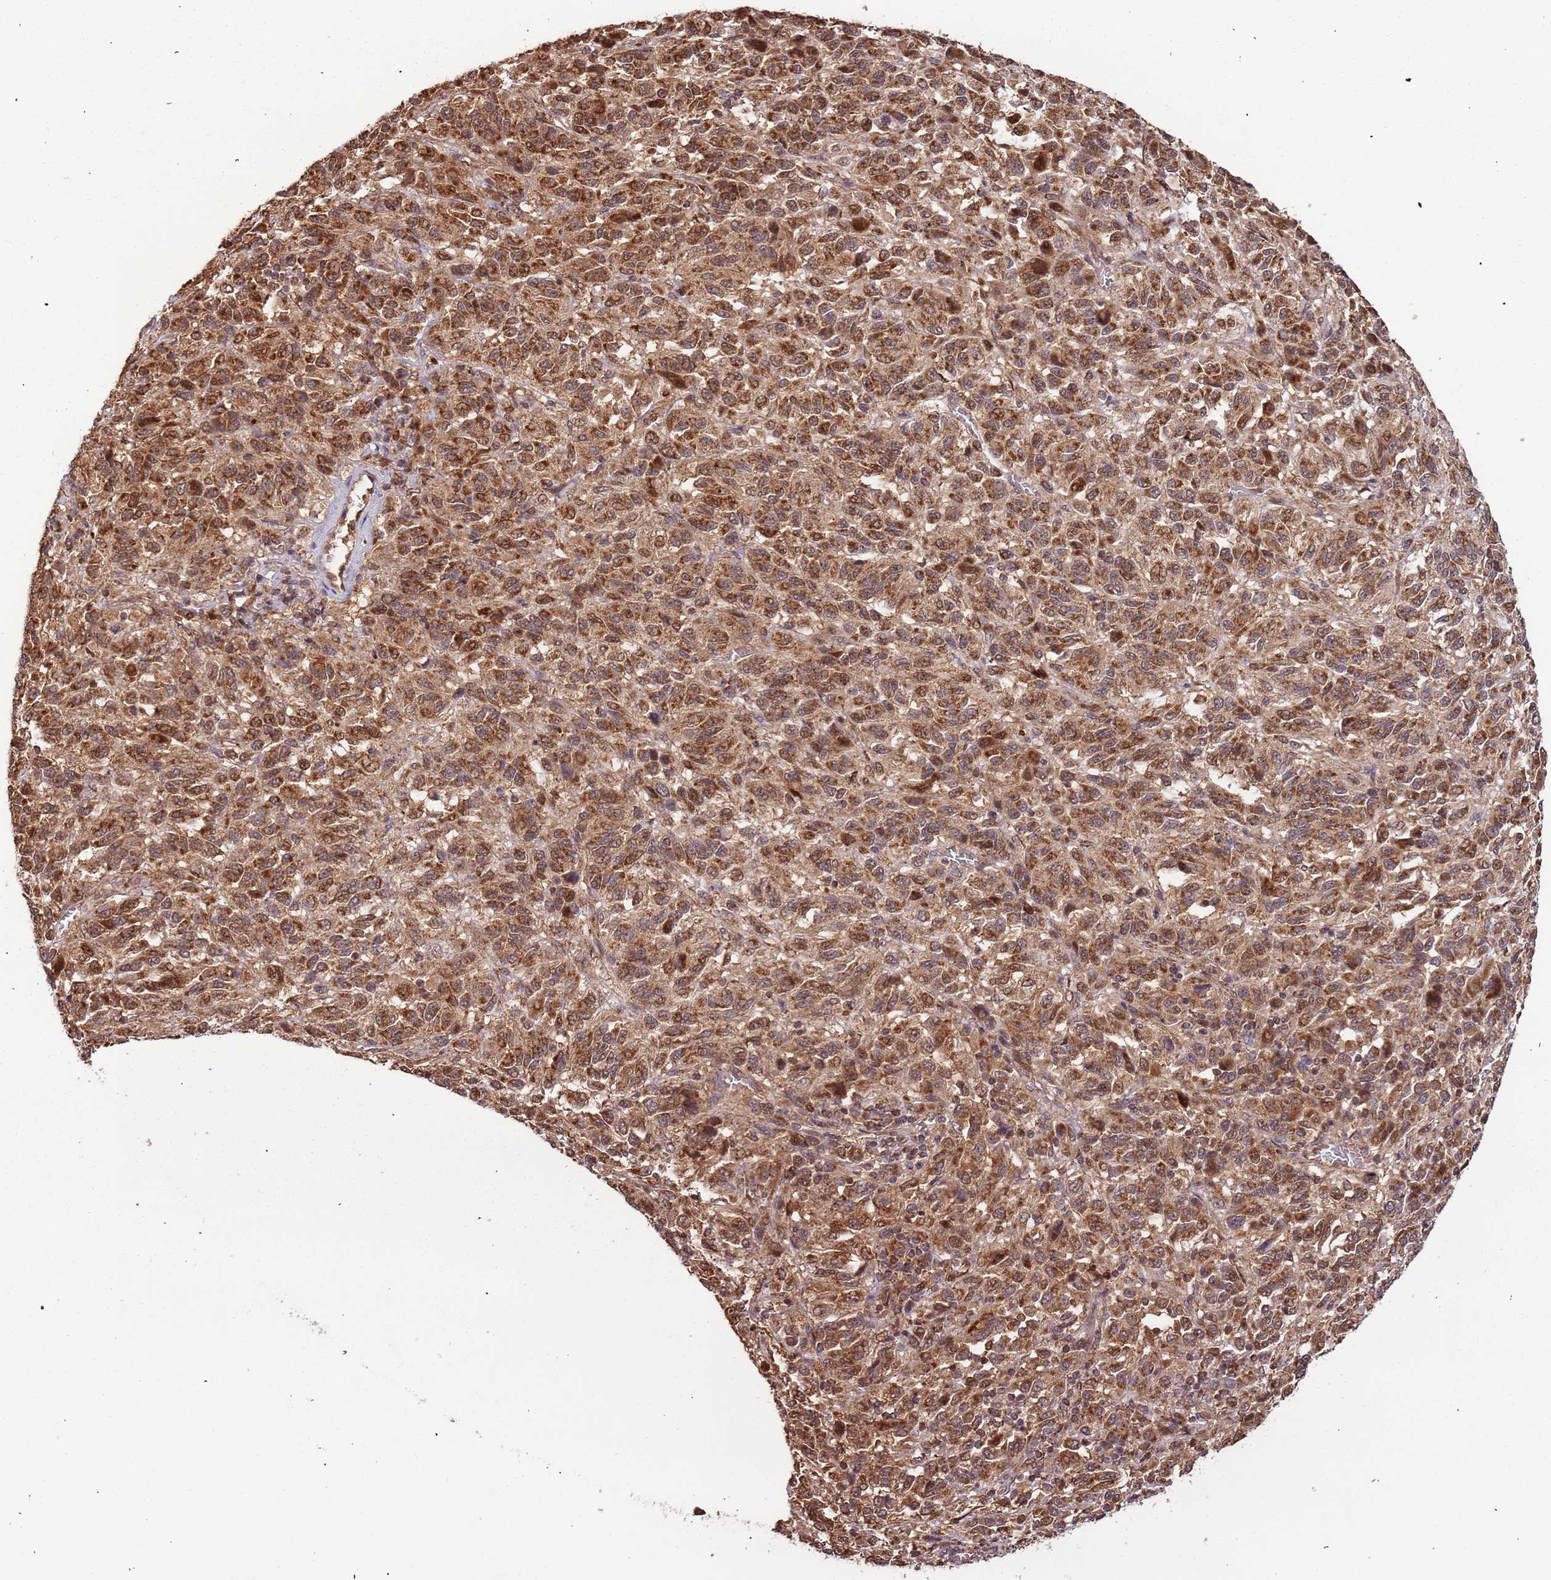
{"staining": {"intensity": "strong", "quantity": ">75%", "location": "cytoplasmic/membranous,nuclear"}, "tissue": "melanoma", "cell_type": "Tumor cells", "image_type": "cancer", "snomed": [{"axis": "morphology", "description": "Malignant melanoma, Metastatic site"}, {"axis": "topography", "description": "Lung"}], "caption": "Immunohistochemical staining of malignant melanoma (metastatic site) exhibits high levels of strong cytoplasmic/membranous and nuclear protein expression in approximately >75% of tumor cells.", "gene": "IL17RD", "patient": {"sex": "male", "age": 64}}